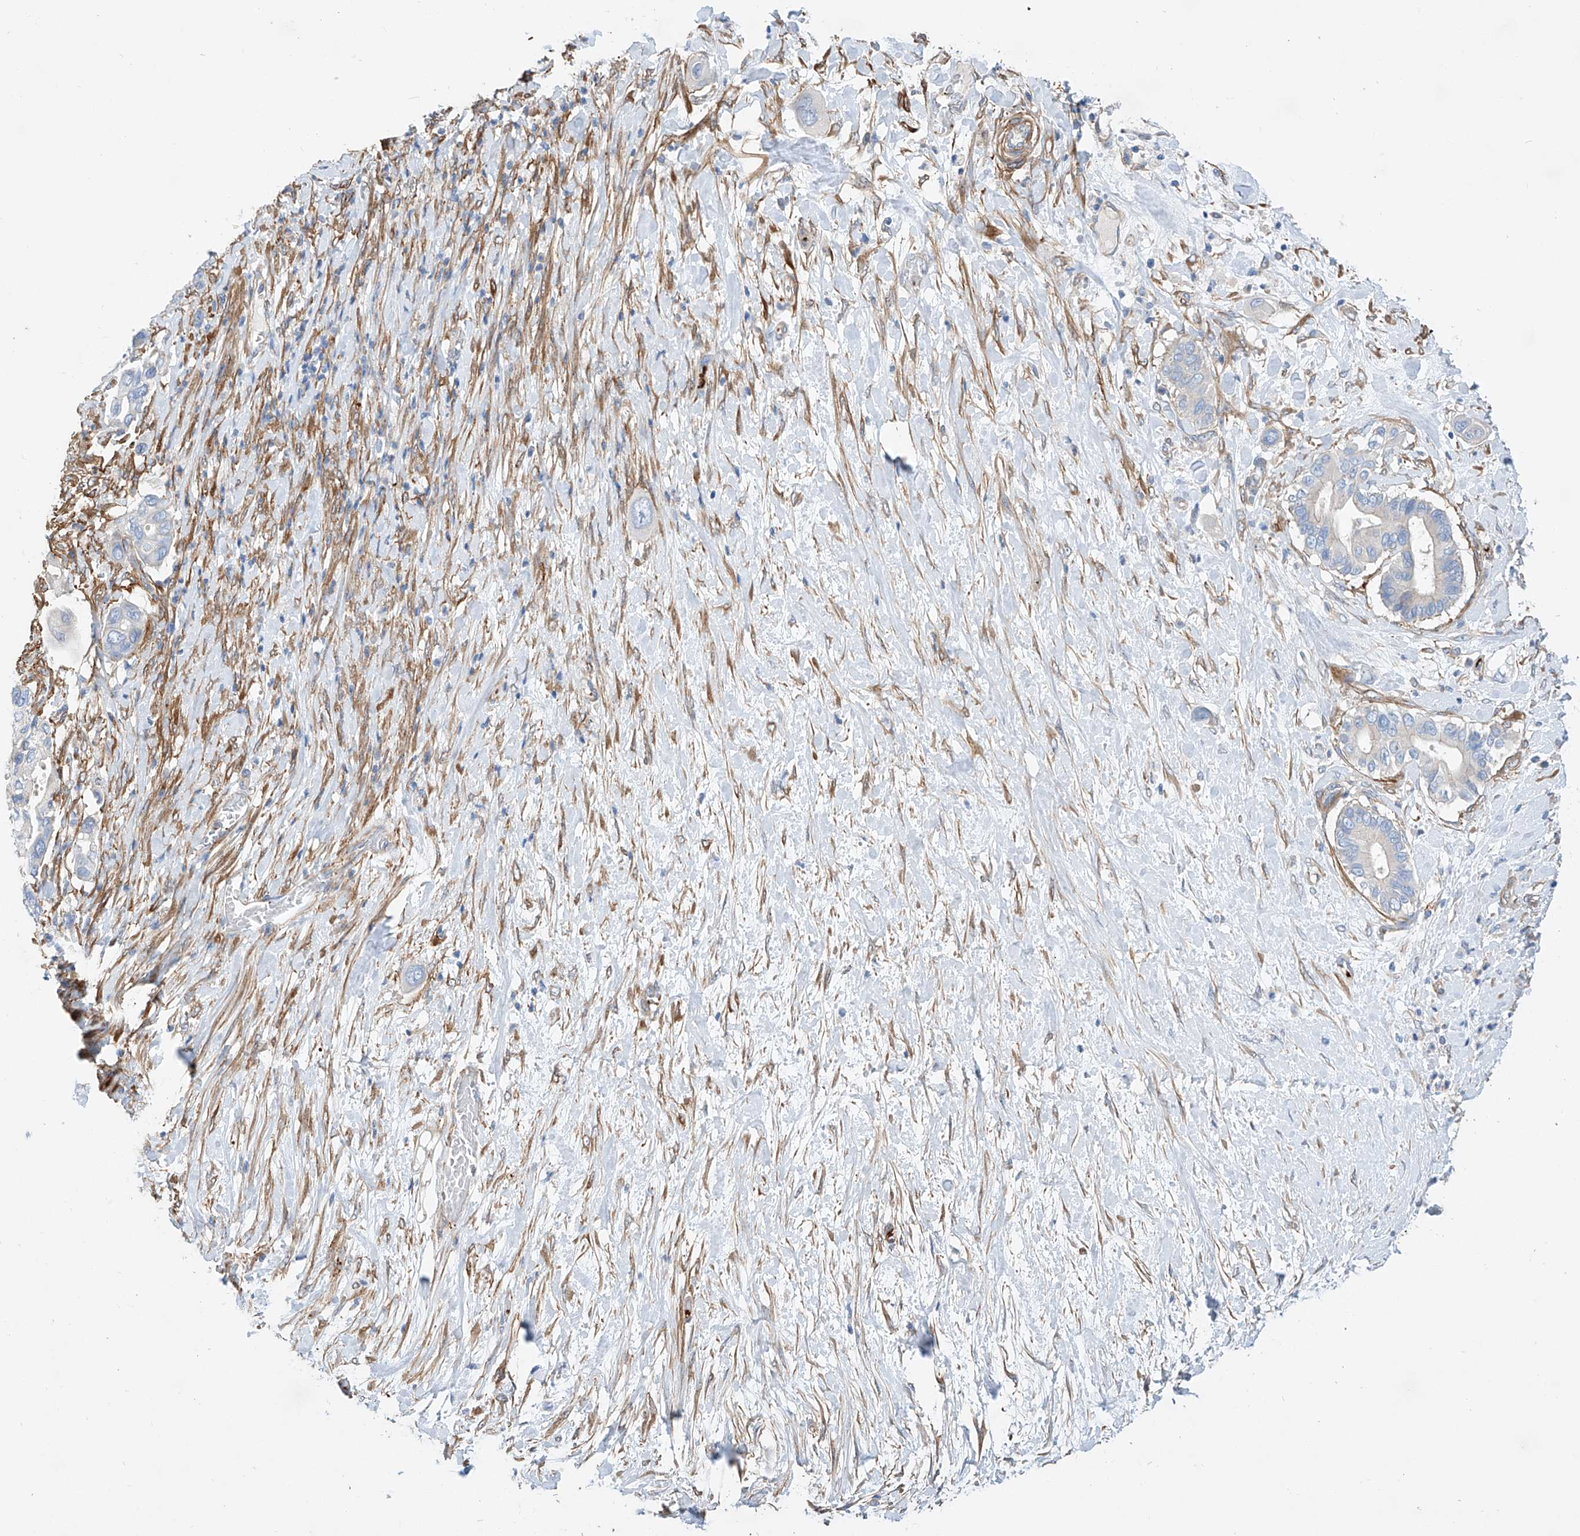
{"staining": {"intensity": "negative", "quantity": "none", "location": "none"}, "tissue": "pancreatic cancer", "cell_type": "Tumor cells", "image_type": "cancer", "snomed": [{"axis": "morphology", "description": "Adenocarcinoma, NOS"}, {"axis": "topography", "description": "Pancreas"}], "caption": "Tumor cells show no significant expression in pancreatic cancer (adenocarcinoma).", "gene": "TAS2R60", "patient": {"sex": "male", "age": 68}}